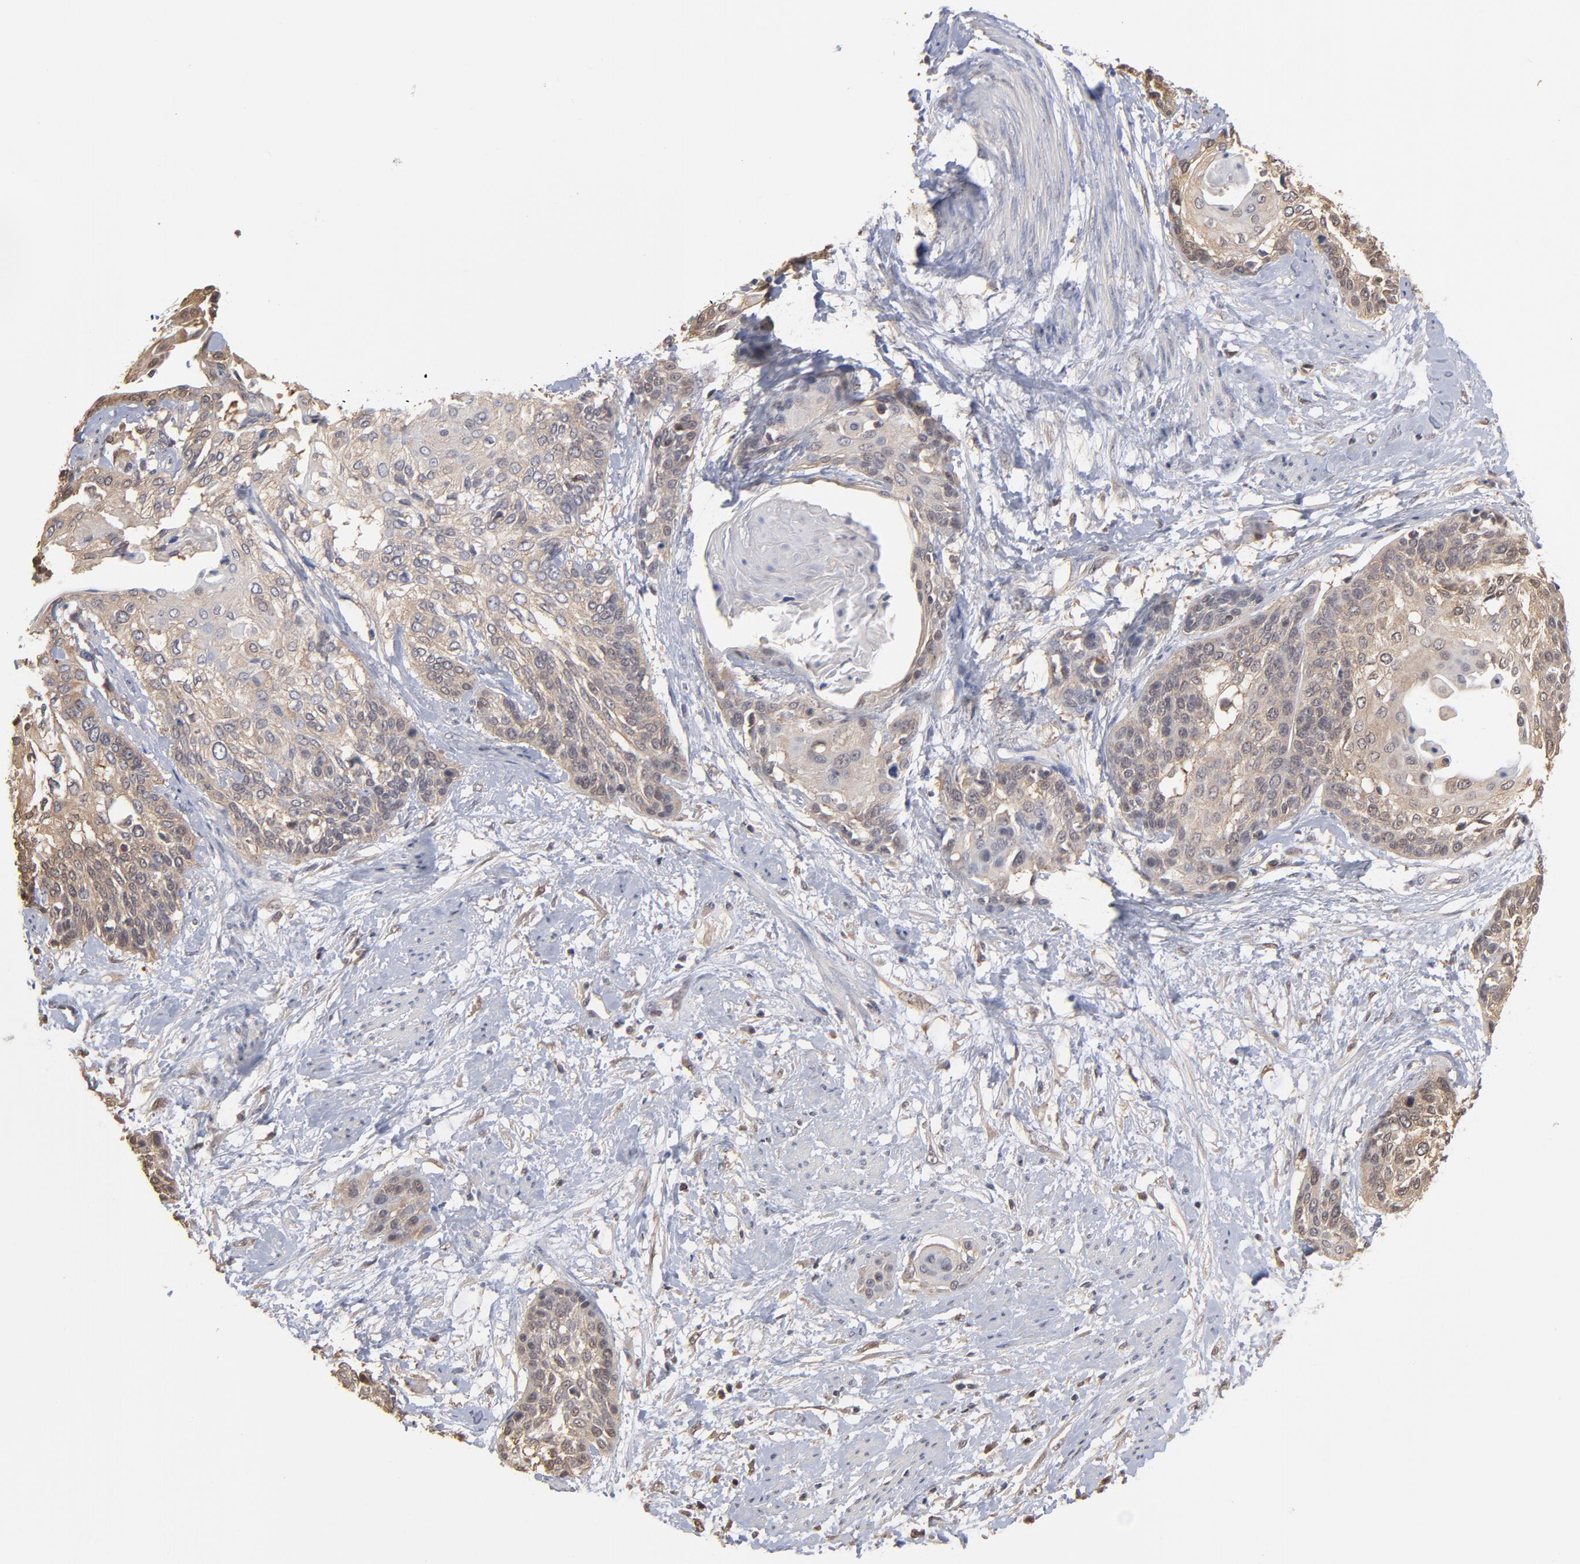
{"staining": {"intensity": "moderate", "quantity": ">75%", "location": "cytoplasmic/membranous"}, "tissue": "cervical cancer", "cell_type": "Tumor cells", "image_type": "cancer", "snomed": [{"axis": "morphology", "description": "Squamous cell carcinoma, NOS"}, {"axis": "topography", "description": "Cervix"}], "caption": "Moderate cytoplasmic/membranous positivity for a protein is seen in about >75% of tumor cells of squamous cell carcinoma (cervical) using immunohistochemistry (IHC).", "gene": "MAP2K2", "patient": {"sex": "female", "age": 57}}